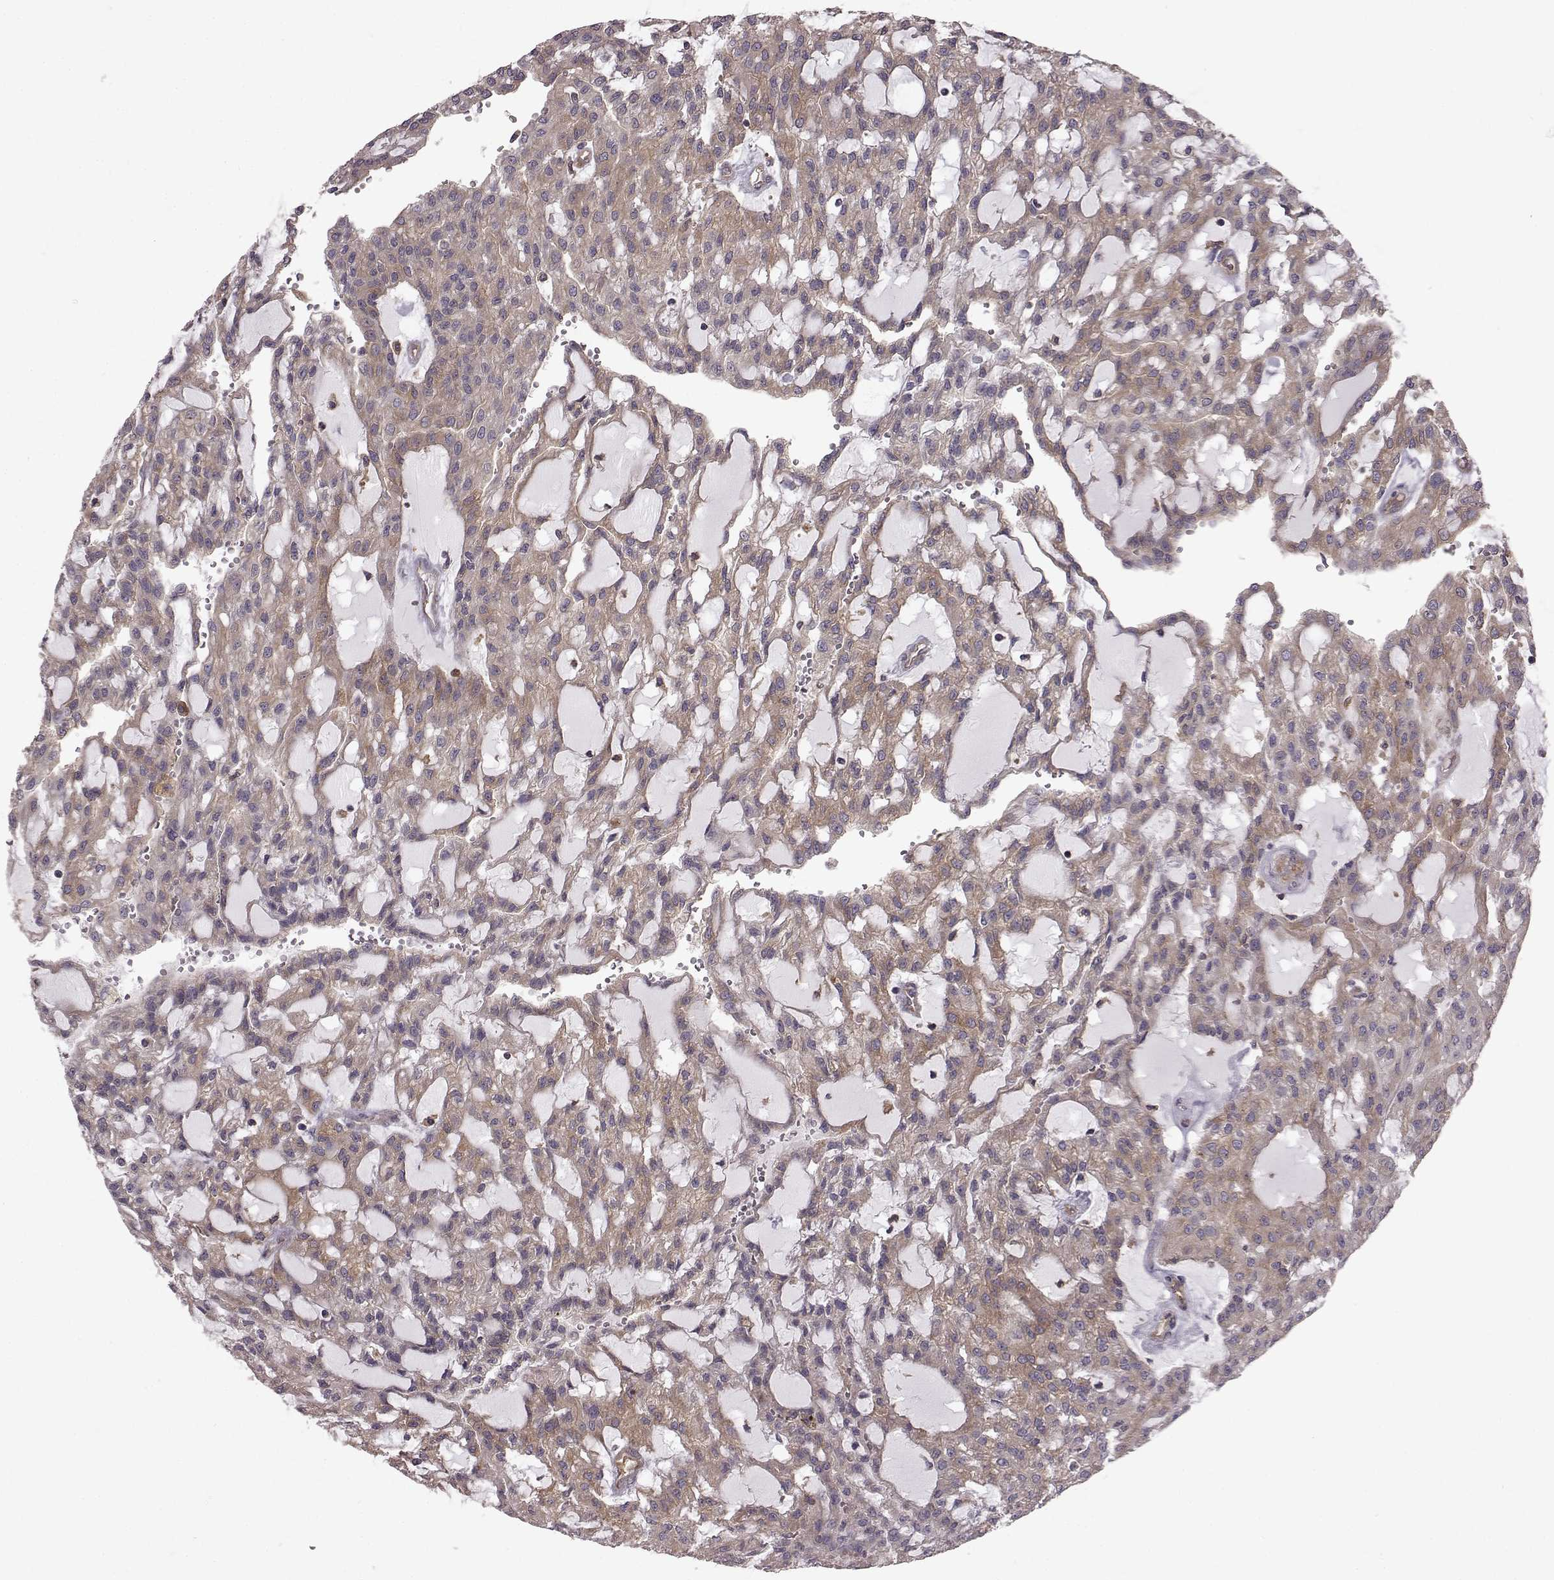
{"staining": {"intensity": "moderate", "quantity": "25%-75%", "location": "cytoplasmic/membranous"}, "tissue": "renal cancer", "cell_type": "Tumor cells", "image_type": "cancer", "snomed": [{"axis": "morphology", "description": "Adenocarcinoma, NOS"}, {"axis": "topography", "description": "Kidney"}], "caption": "Renal cancer (adenocarcinoma) tissue demonstrates moderate cytoplasmic/membranous positivity in about 25%-75% of tumor cells", "gene": "RABGAP1", "patient": {"sex": "male", "age": 63}}